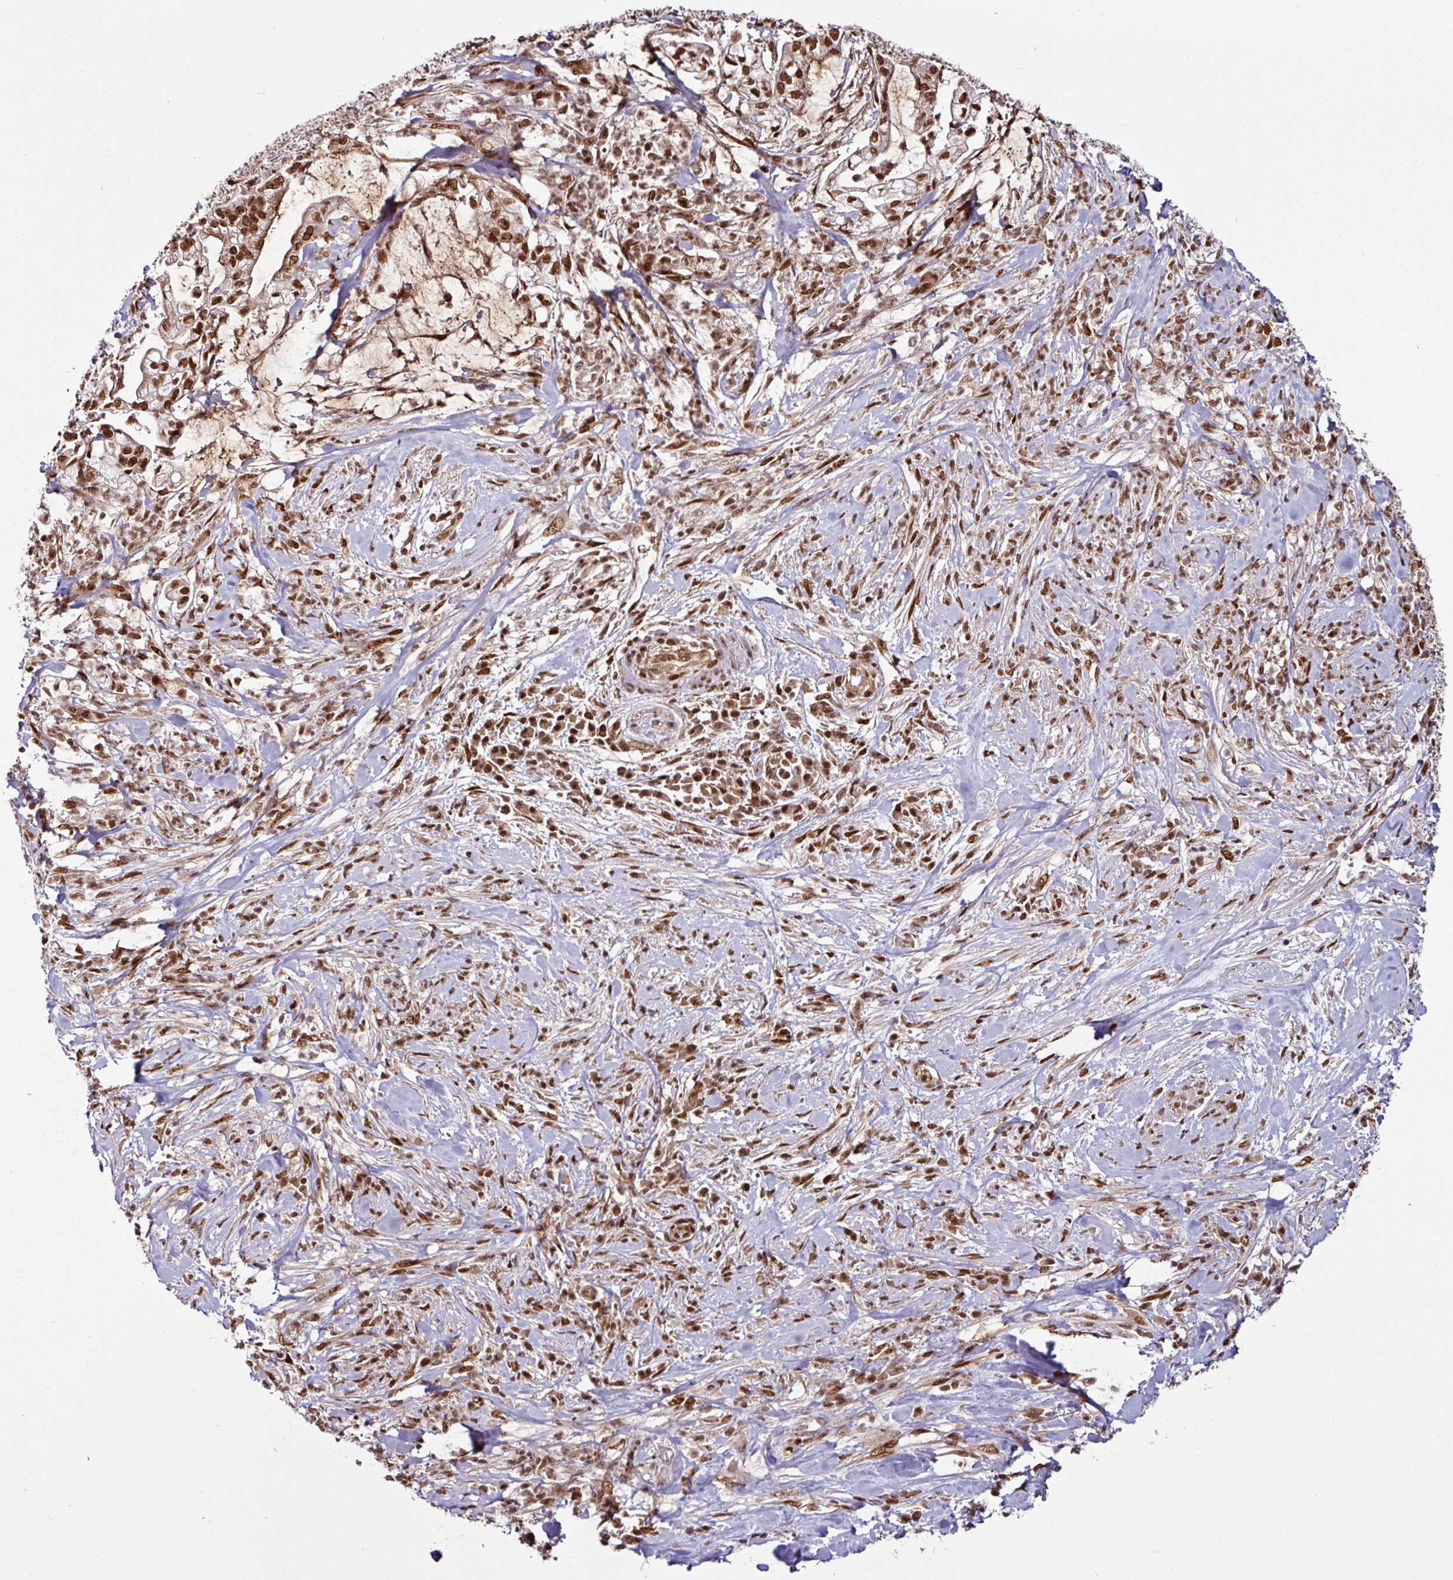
{"staining": {"intensity": "moderate", "quantity": ">75%", "location": "nuclear"}, "tissue": "pancreatic cancer", "cell_type": "Tumor cells", "image_type": "cancer", "snomed": [{"axis": "morphology", "description": "Adenocarcinoma, NOS"}, {"axis": "topography", "description": "Pancreas"}], "caption": "Pancreatic cancer stained with a brown dye displays moderate nuclear positive staining in about >75% of tumor cells.", "gene": "MORF4L2", "patient": {"sex": "female", "age": 69}}